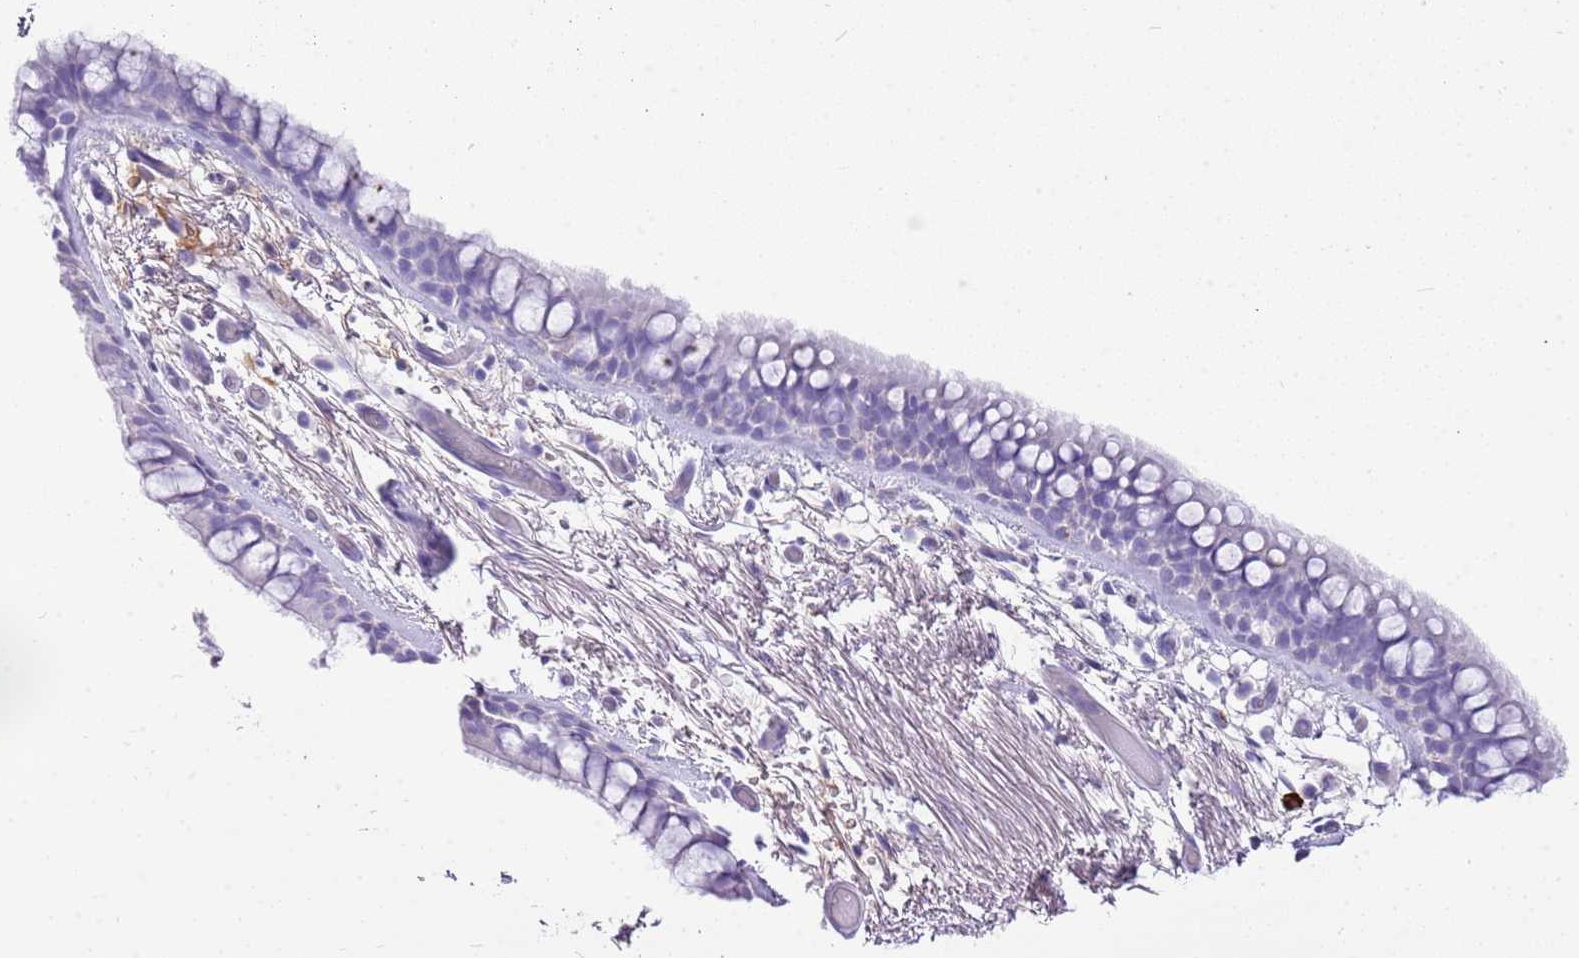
{"staining": {"intensity": "negative", "quantity": "none", "location": "none"}, "tissue": "bronchus", "cell_type": "Respiratory epithelial cells", "image_type": "normal", "snomed": [{"axis": "morphology", "description": "Normal tissue, NOS"}, {"axis": "topography", "description": "Bronchus"}], "caption": "Immunohistochemical staining of normal bronchus displays no significant staining in respiratory epithelial cells. (Immunohistochemistry (ihc), brightfield microscopy, high magnification).", "gene": "IGKV3", "patient": {"sex": "male", "age": 65}}